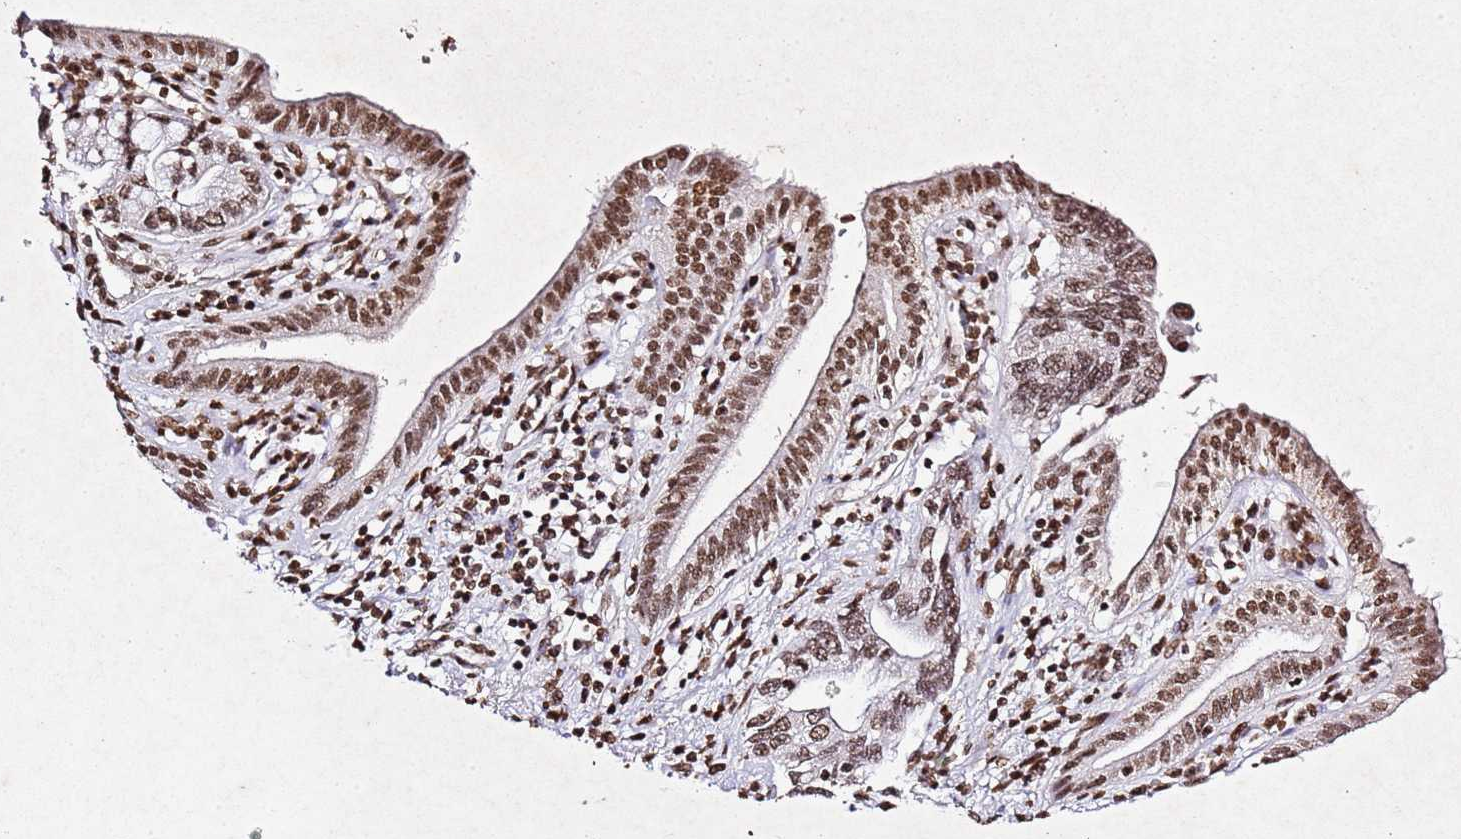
{"staining": {"intensity": "moderate", "quantity": ">75%", "location": "nuclear"}, "tissue": "pancreatic cancer", "cell_type": "Tumor cells", "image_type": "cancer", "snomed": [{"axis": "morphology", "description": "Adenocarcinoma, NOS"}, {"axis": "topography", "description": "Pancreas"}], "caption": "Protein positivity by immunohistochemistry demonstrates moderate nuclear expression in about >75% of tumor cells in pancreatic cancer (adenocarcinoma).", "gene": "BMAL1", "patient": {"sex": "female", "age": 73}}